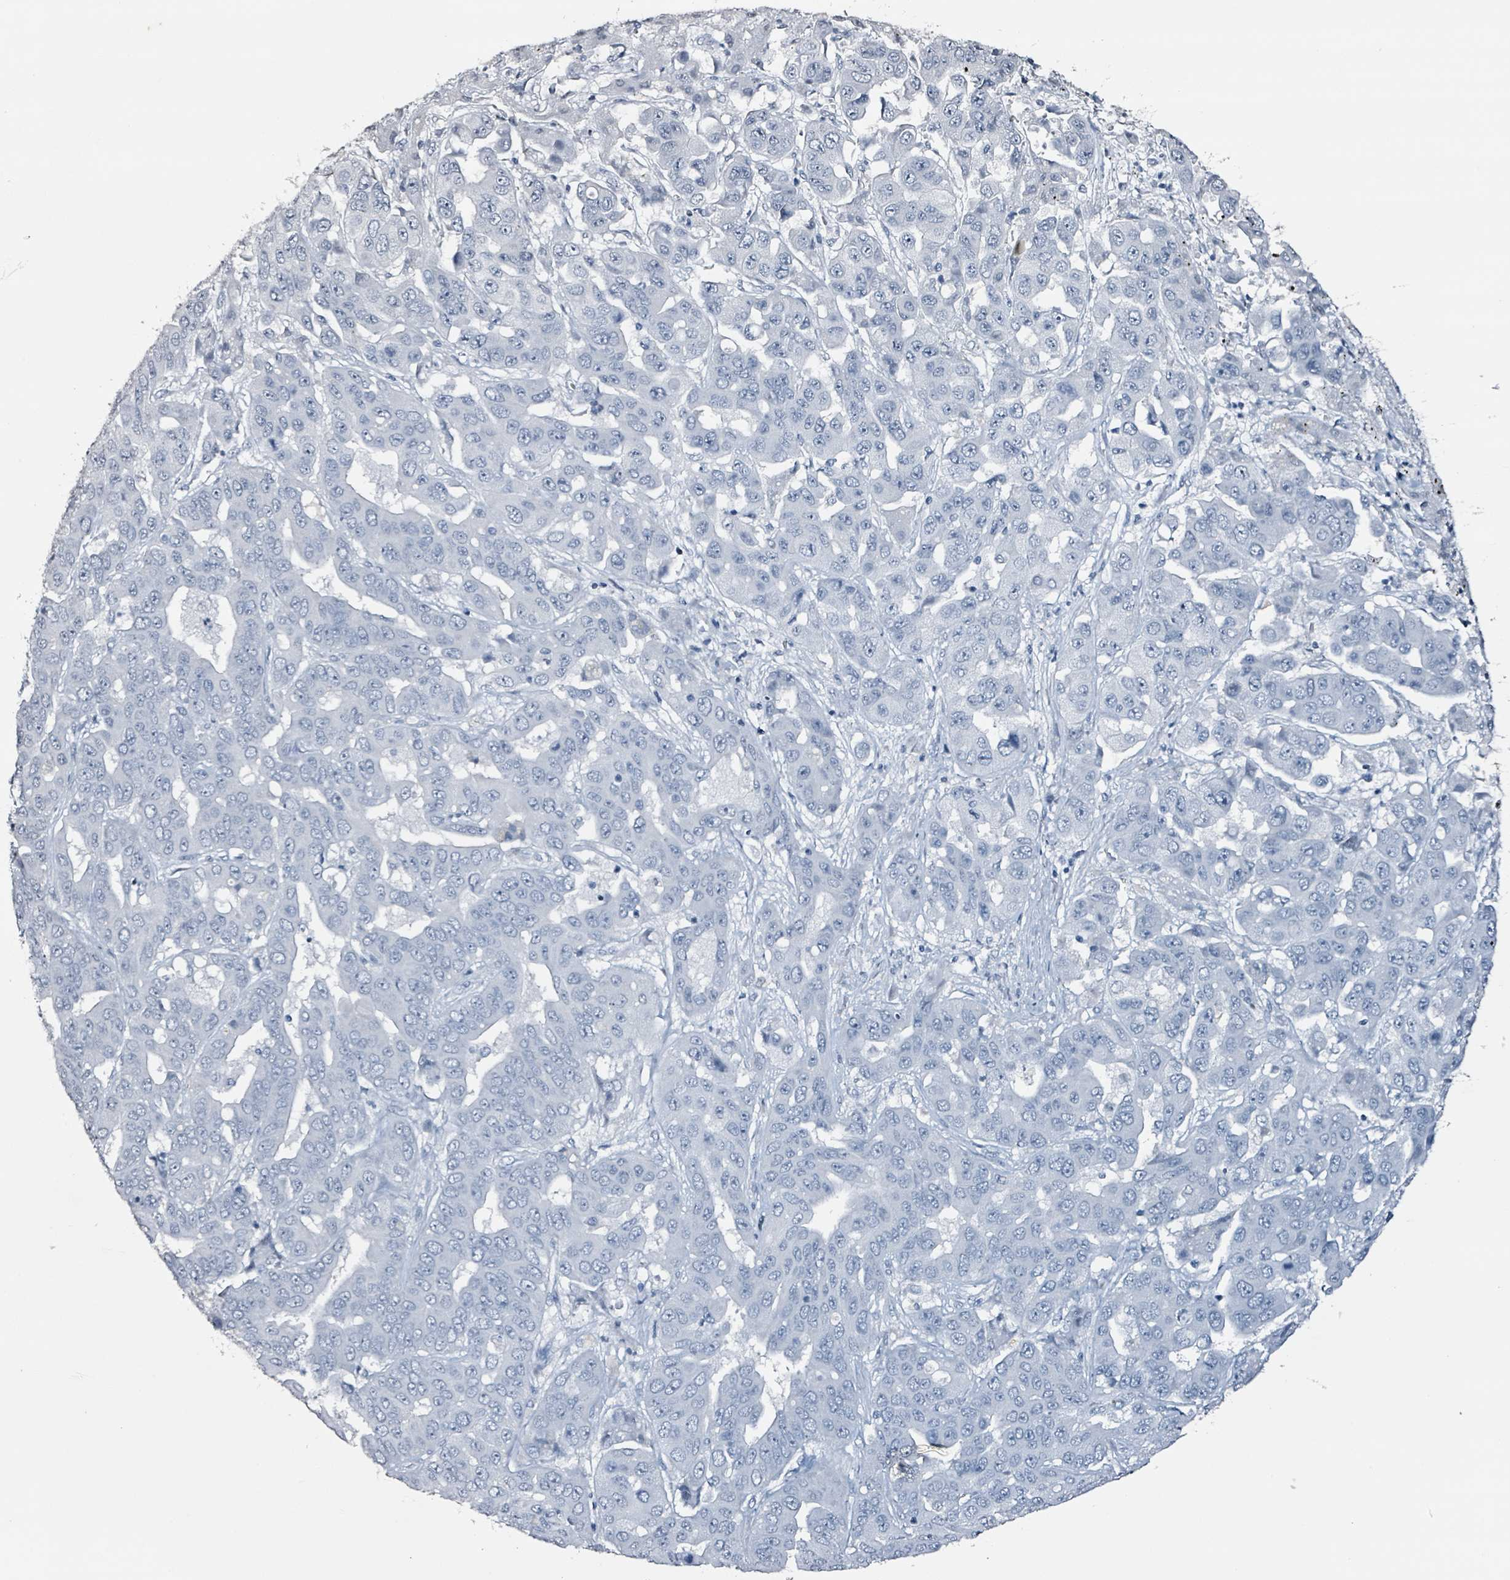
{"staining": {"intensity": "negative", "quantity": "none", "location": "none"}, "tissue": "liver cancer", "cell_type": "Tumor cells", "image_type": "cancer", "snomed": [{"axis": "morphology", "description": "Cholangiocarcinoma"}, {"axis": "topography", "description": "Liver"}], "caption": "This histopathology image is of cholangiocarcinoma (liver) stained with IHC to label a protein in brown with the nuclei are counter-stained blue. There is no positivity in tumor cells.", "gene": "CA9", "patient": {"sex": "female", "age": 52}}